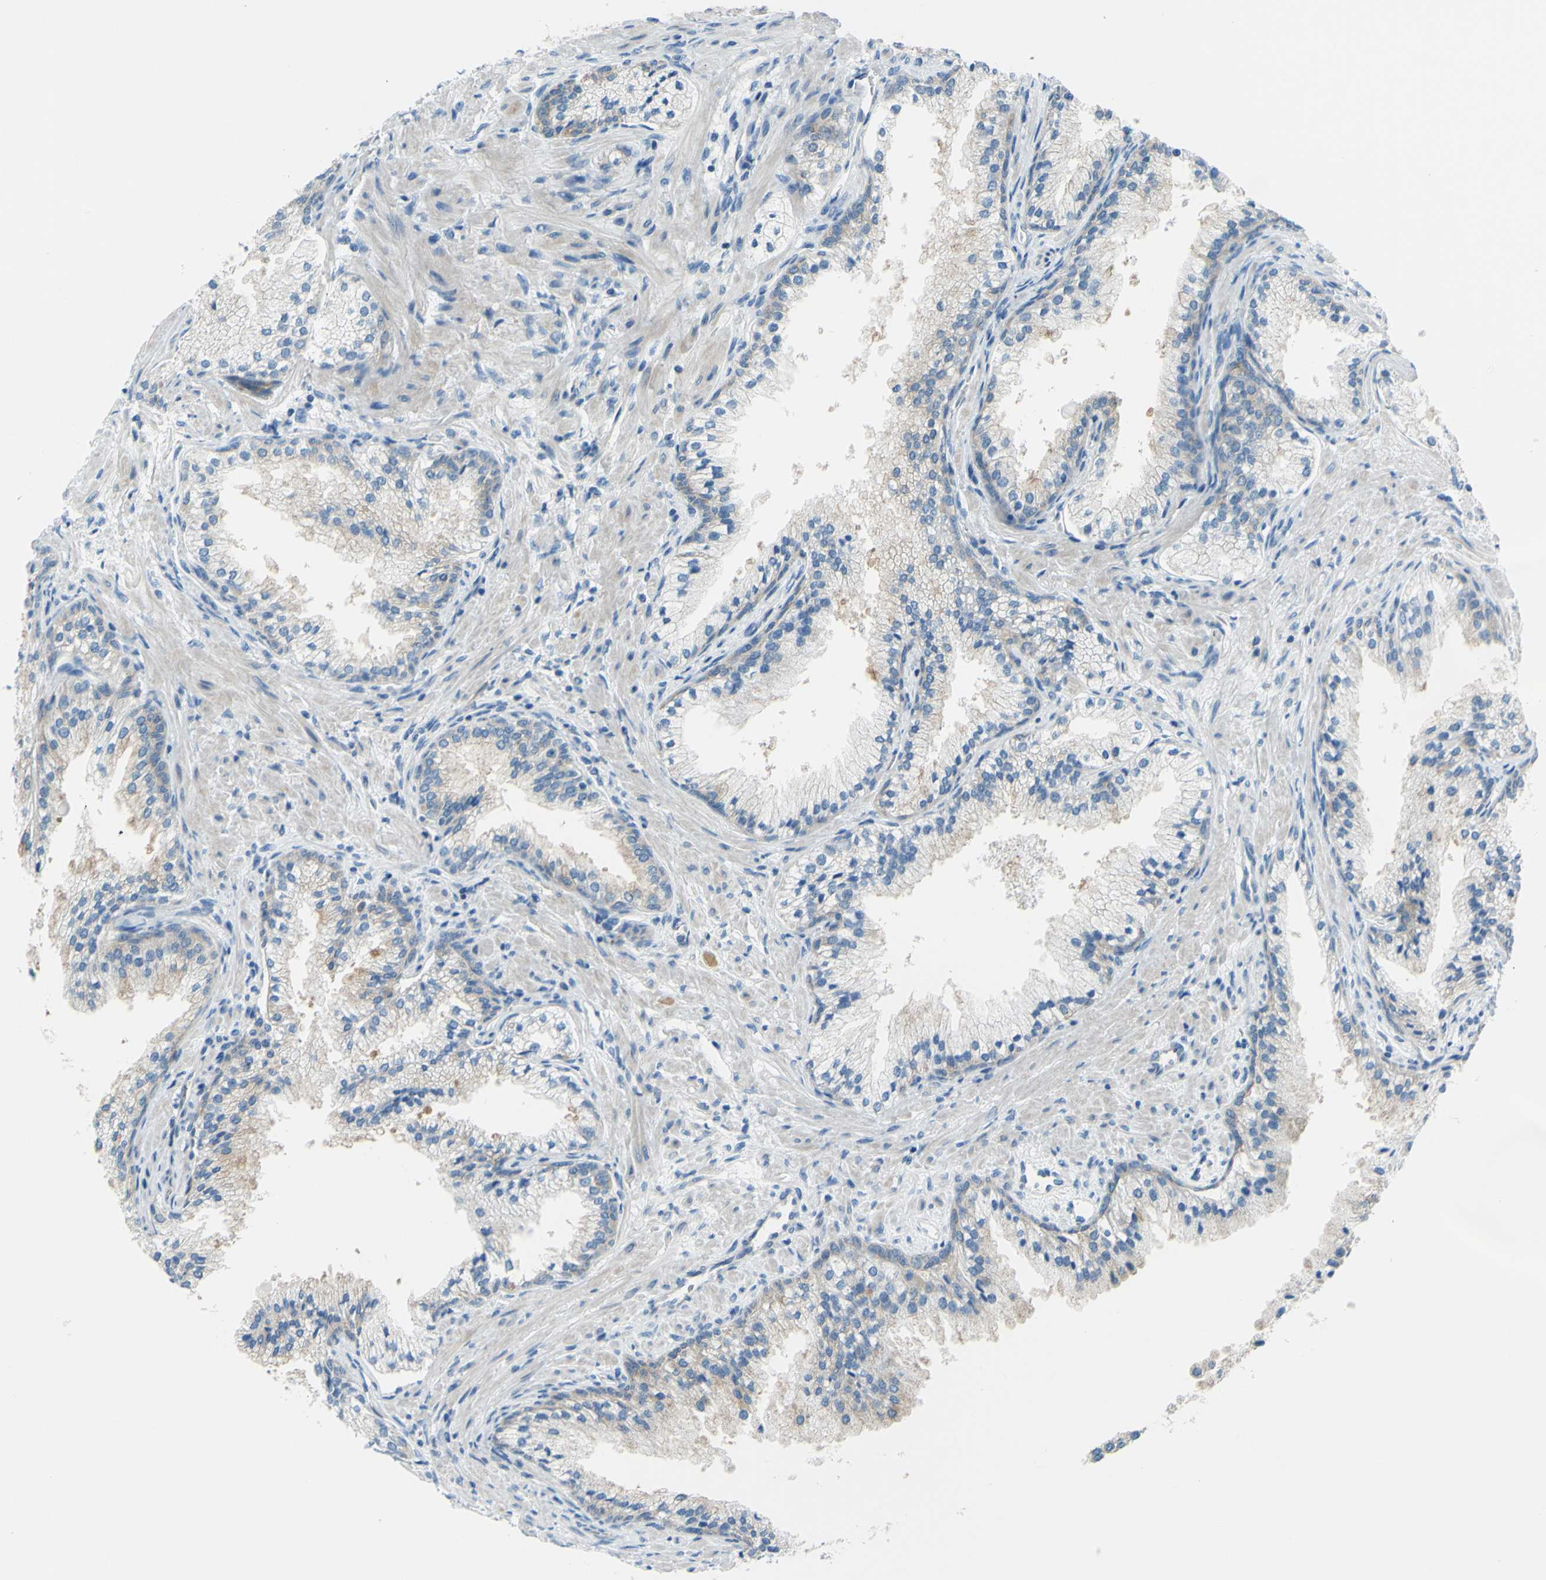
{"staining": {"intensity": "moderate", "quantity": "25%-75%", "location": "cytoplasmic/membranous"}, "tissue": "prostate cancer", "cell_type": "Tumor cells", "image_type": "cancer", "snomed": [{"axis": "morphology", "description": "Adenocarcinoma, High grade"}, {"axis": "topography", "description": "Prostate"}], "caption": "IHC staining of prostate cancer, which displays medium levels of moderate cytoplasmic/membranous positivity in about 25%-75% of tumor cells indicating moderate cytoplasmic/membranous protein expression. The staining was performed using DAB (3,3'-diaminobenzidine) (brown) for protein detection and nuclei were counterstained in hematoxylin (blue).", "gene": "FRMD4B", "patient": {"sex": "male", "age": 58}}